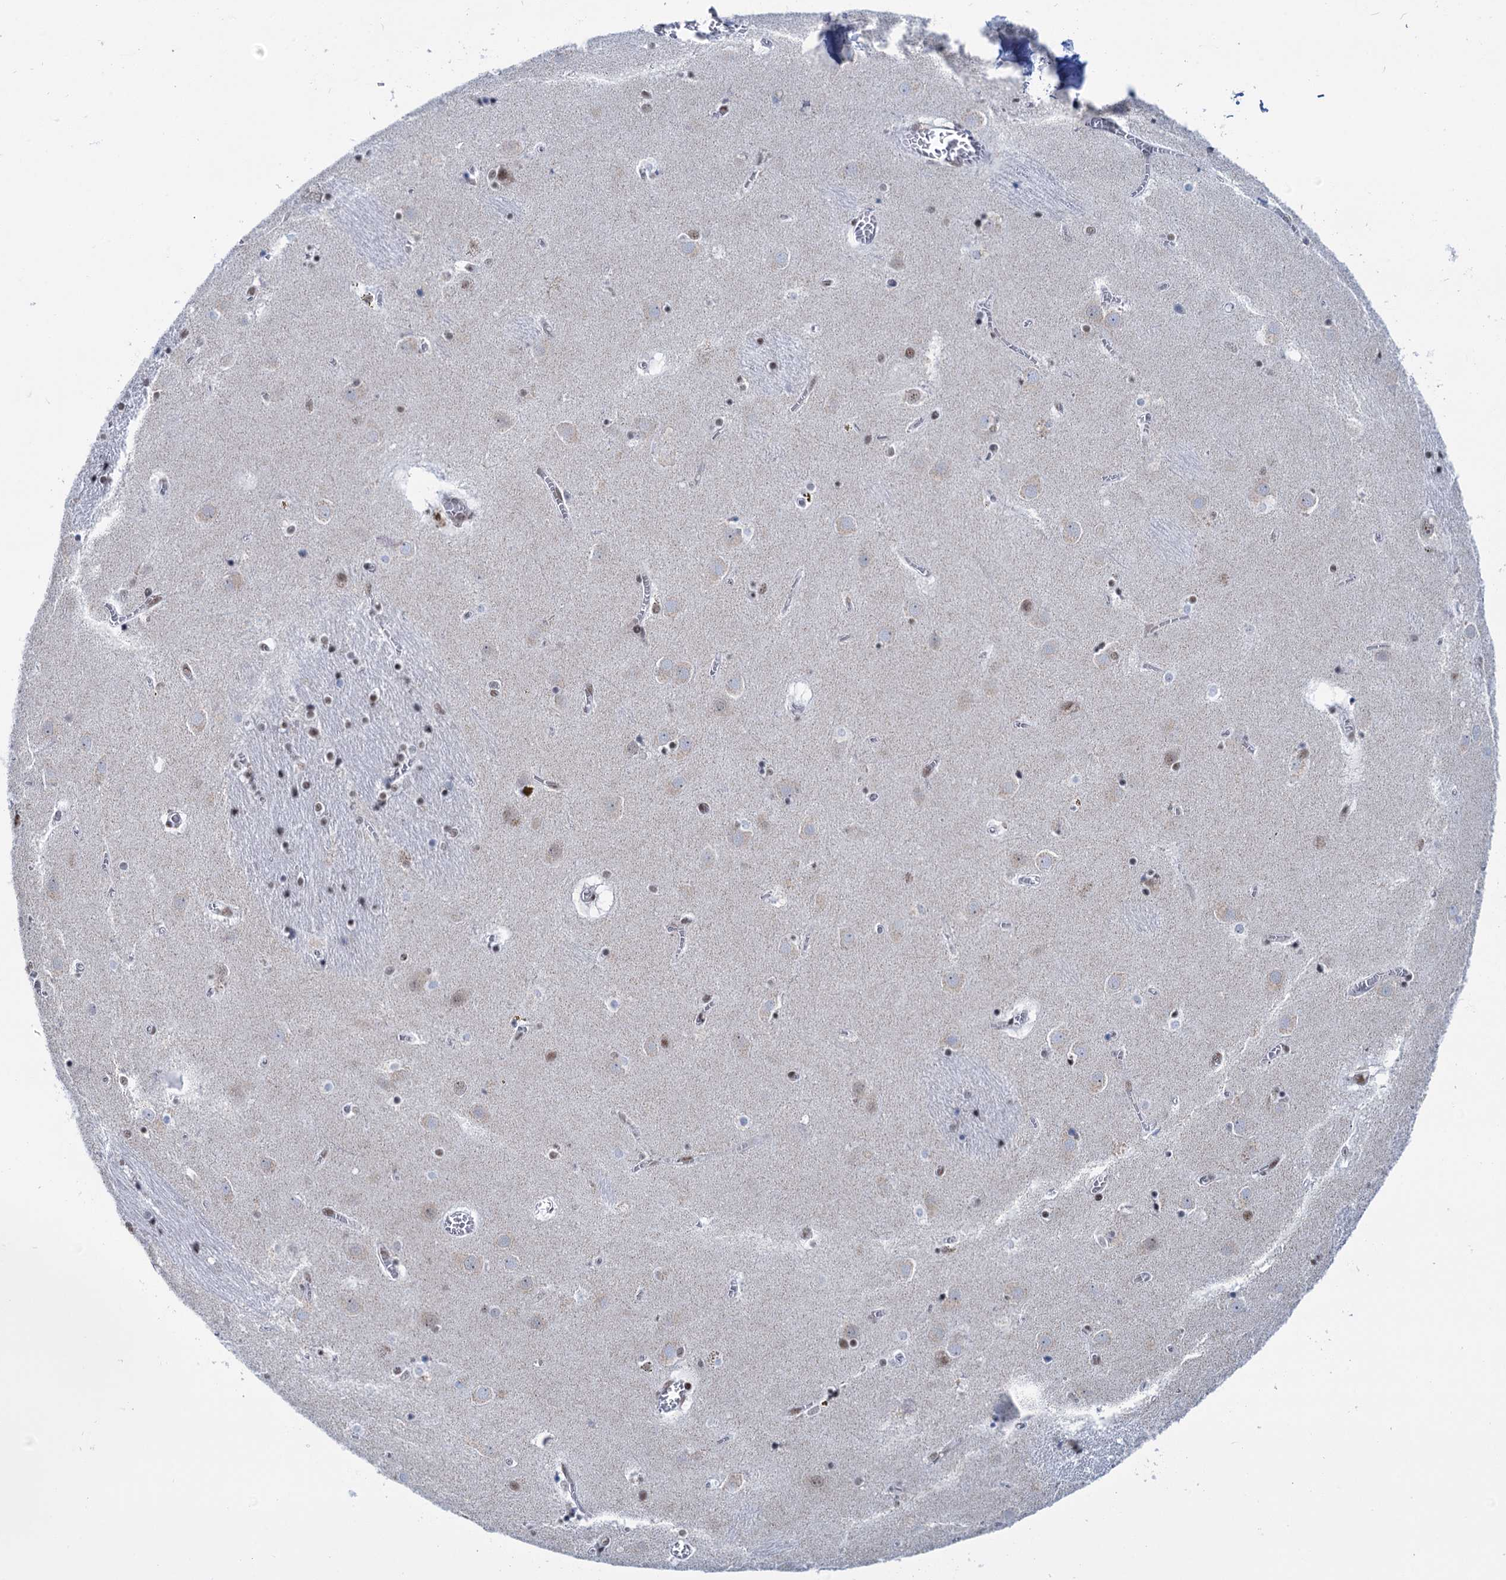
{"staining": {"intensity": "moderate", "quantity": "<25%", "location": "nuclear"}, "tissue": "caudate", "cell_type": "Glial cells", "image_type": "normal", "snomed": [{"axis": "morphology", "description": "Normal tissue, NOS"}, {"axis": "topography", "description": "Lateral ventricle wall"}], "caption": "A photomicrograph showing moderate nuclear positivity in approximately <25% of glial cells in normal caudate, as visualized by brown immunohistochemical staining.", "gene": "SREK1", "patient": {"sex": "male", "age": 70}}